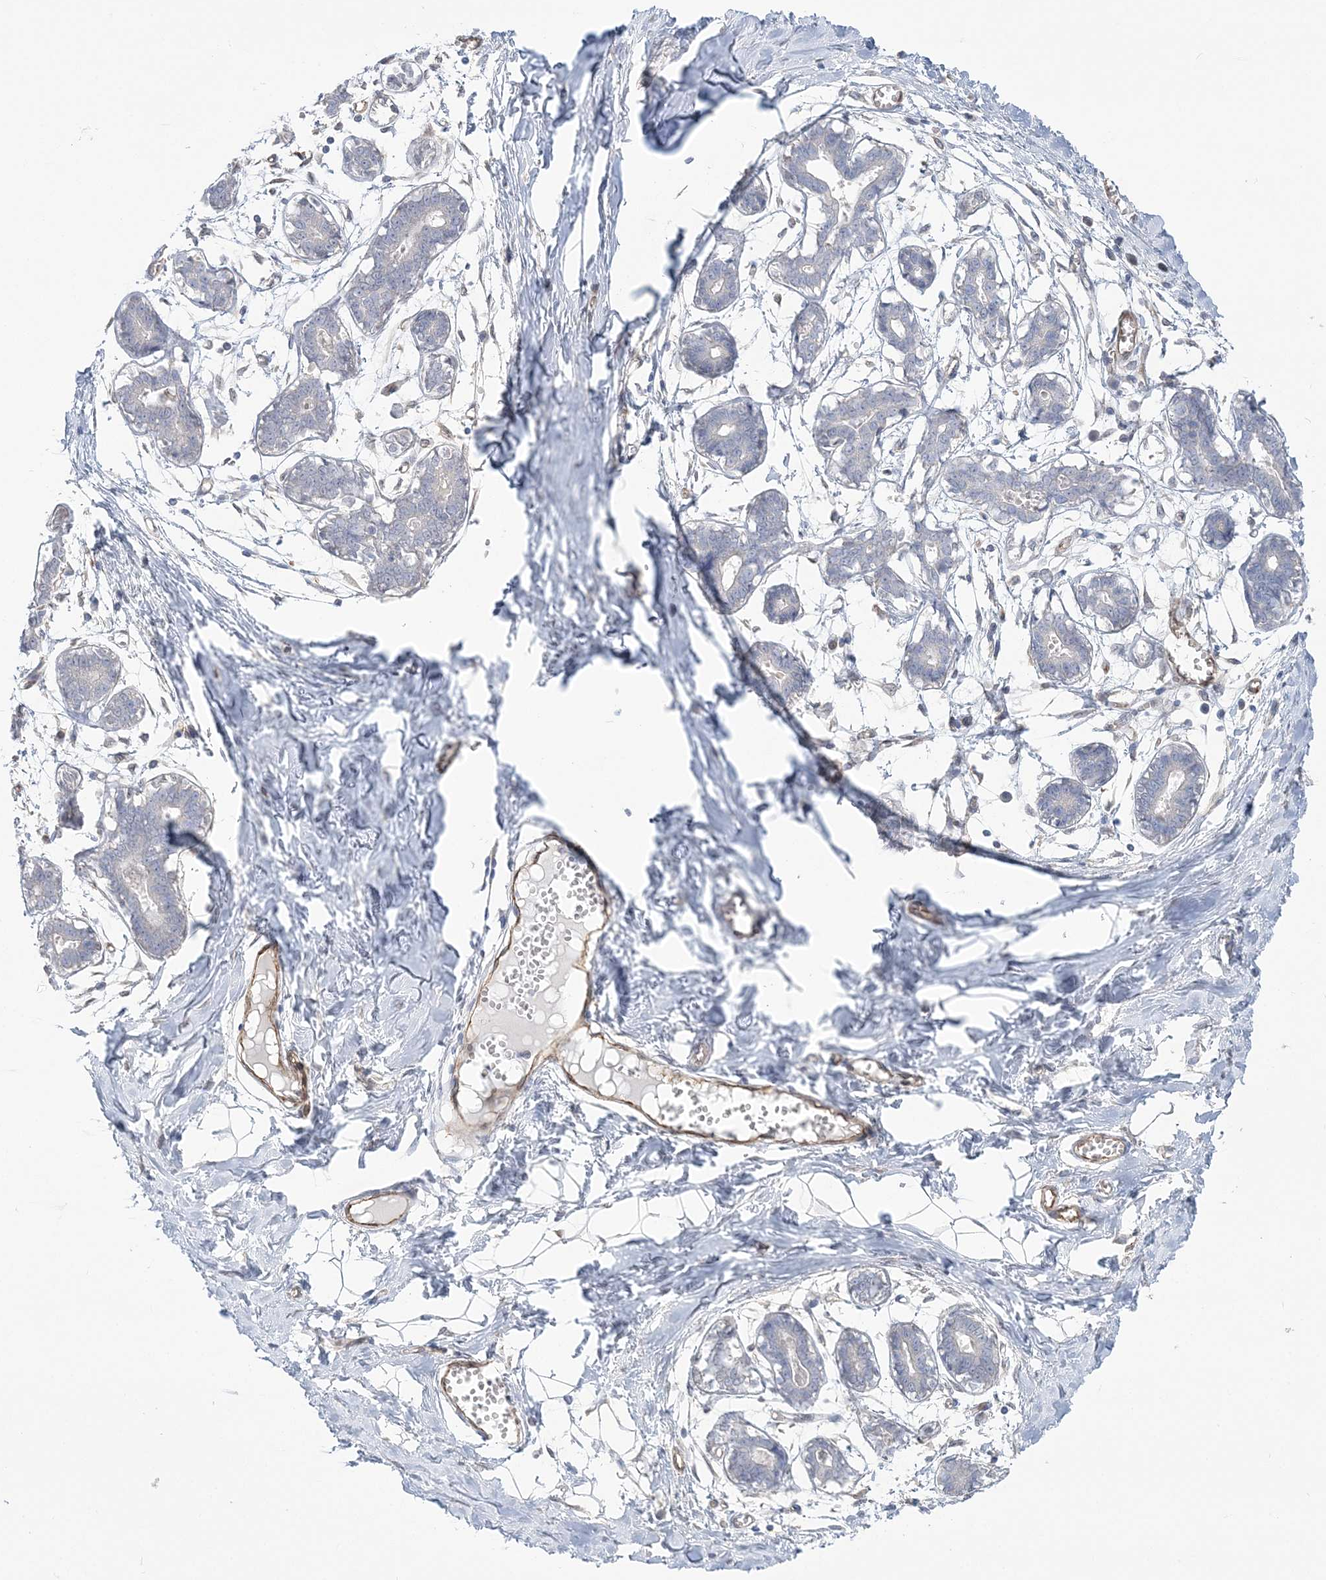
{"staining": {"intensity": "negative", "quantity": "none", "location": "none"}, "tissue": "breast", "cell_type": "Adipocytes", "image_type": "normal", "snomed": [{"axis": "morphology", "description": "Normal tissue, NOS"}, {"axis": "topography", "description": "Breast"}], "caption": "Adipocytes show no significant protein positivity in unremarkable breast. (Brightfield microscopy of DAB immunohistochemistry at high magnification).", "gene": "INPP1", "patient": {"sex": "female", "age": 27}}